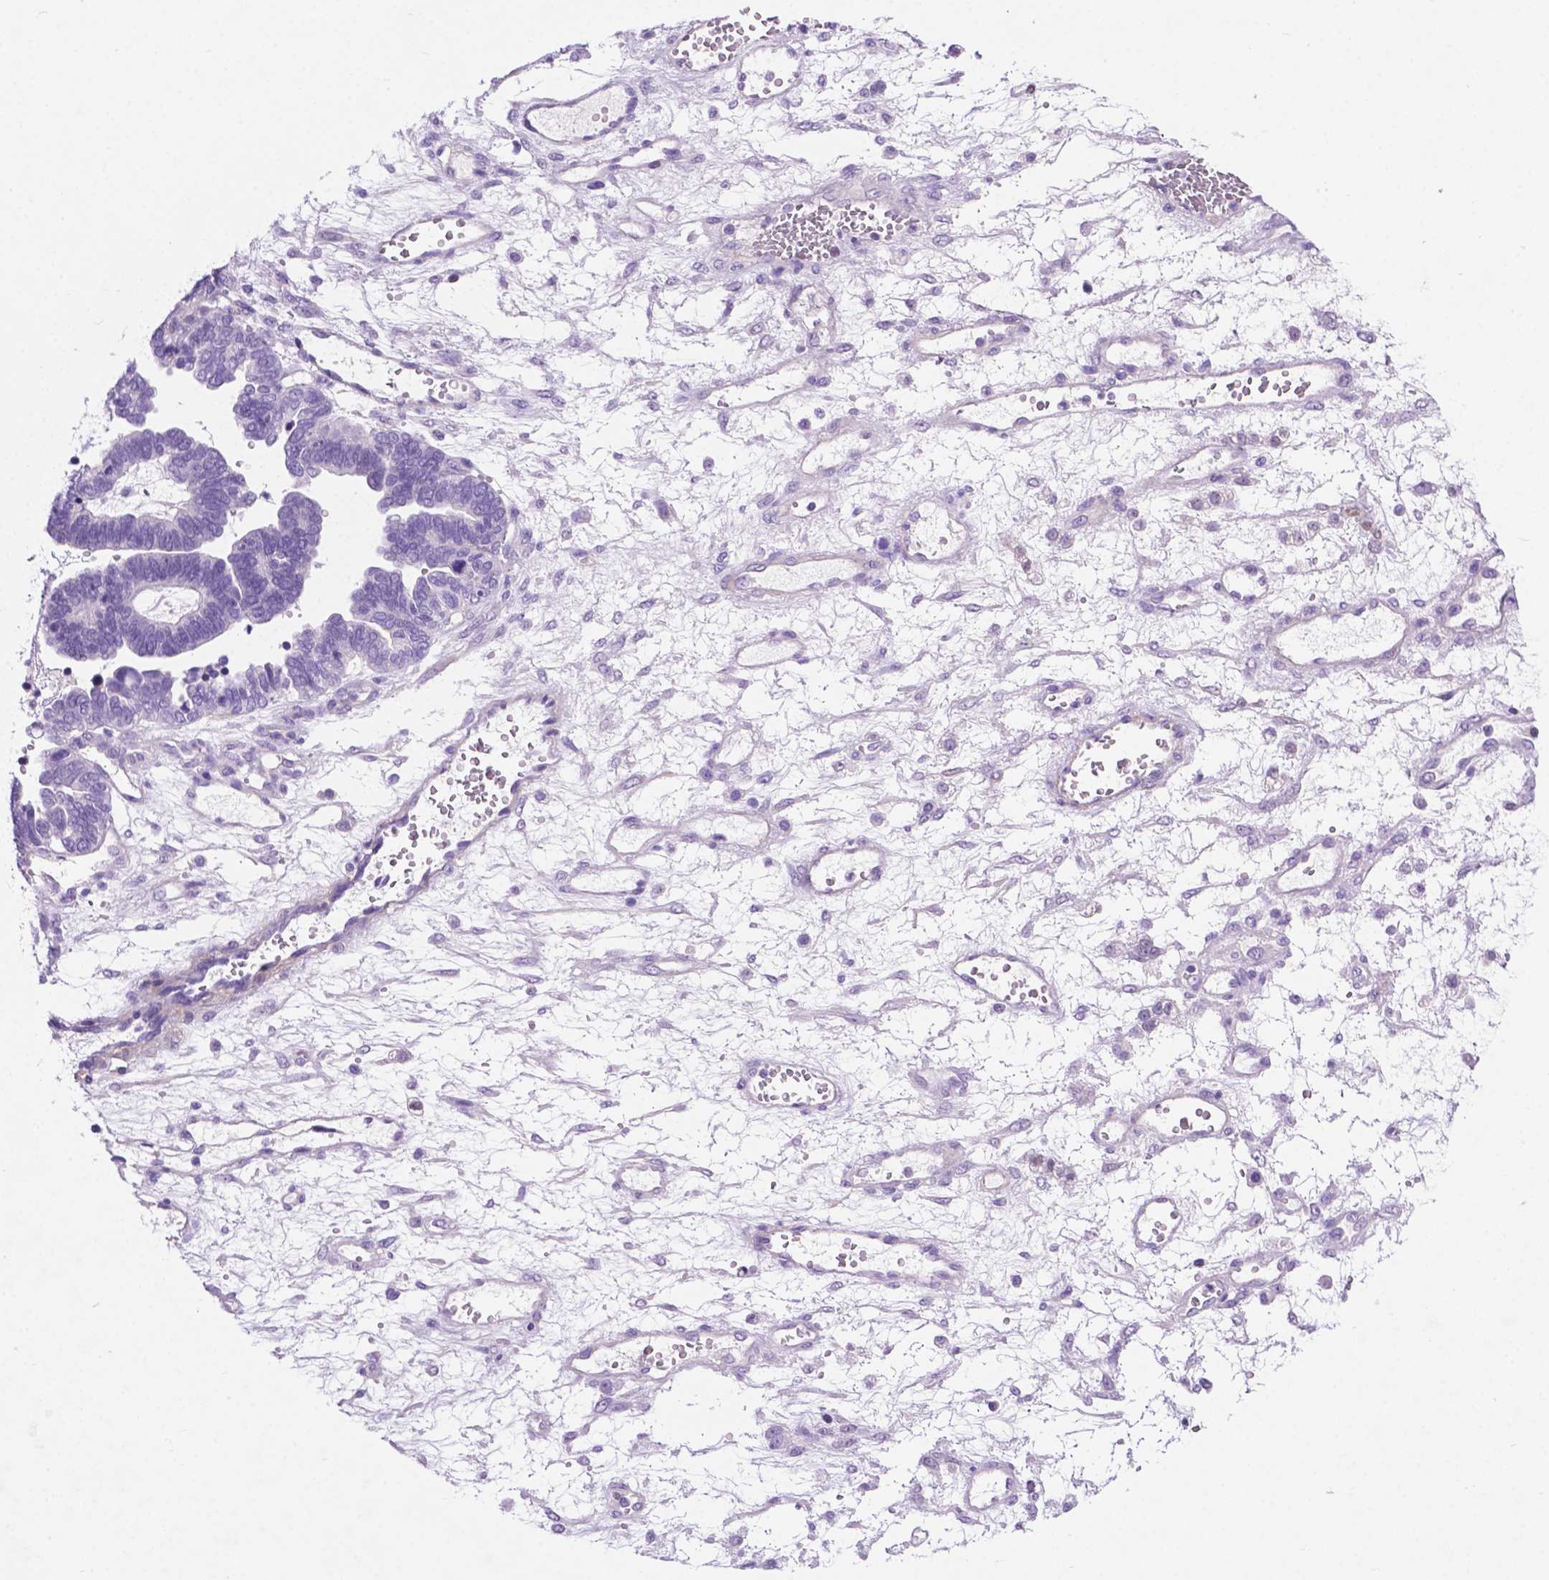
{"staining": {"intensity": "negative", "quantity": "none", "location": "none"}, "tissue": "ovarian cancer", "cell_type": "Tumor cells", "image_type": "cancer", "snomed": [{"axis": "morphology", "description": "Cystadenocarcinoma, serous, NOS"}, {"axis": "topography", "description": "Ovary"}], "caption": "Micrograph shows no protein positivity in tumor cells of ovarian cancer (serous cystadenocarcinoma) tissue.", "gene": "ASPG", "patient": {"sex": "female", "age": 51}}